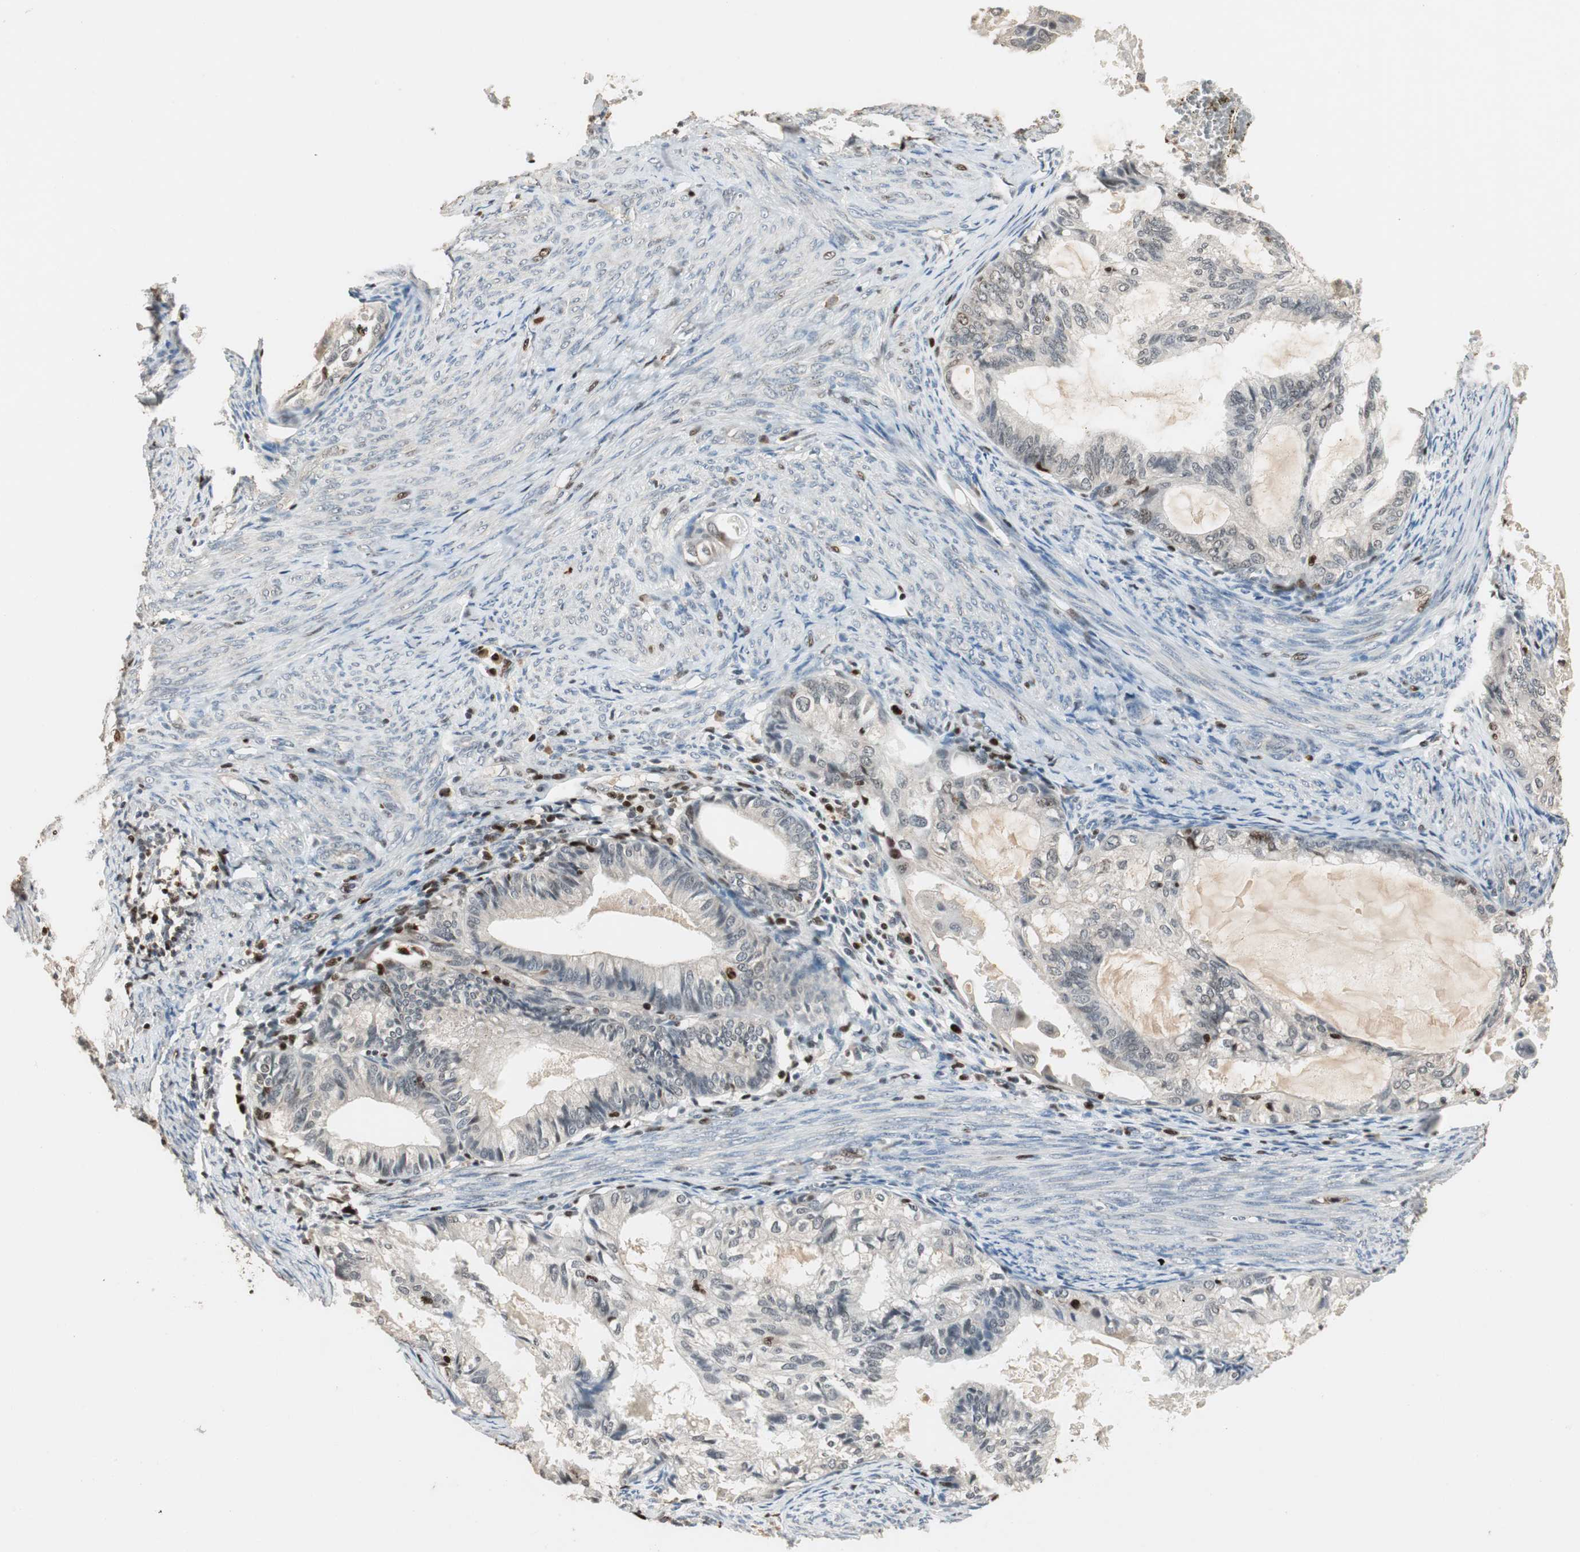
{"staining": {"intensity": "strong", "quantity": "<25%", "location": "nuclear"}, "tissue": "cervical cancer", "cell_type": "Tumor cells", "image_type": "cancer", "snomed": [{"axis": "morphology", "description": "Normal tissue, NOS"}, {"axis": "morphology", "description": "Adenocarcinoma, NOS"}, {"axis": "topography", "description": "Cervix"}, {"axis": "topography", "description": "Endometrium"}], "caption": "Cervical adenocarcinoma stained with IHC displays strong nuclear expression in about <25% of tumor cells. (Stains: DAB (3,3'-diaminobenzidine) in brown, nuclei in blue, Microscopy: brightfield microscopy at high magnification).", "gene": "FEN1", "patient": {"sex": "female", "age": 86}}